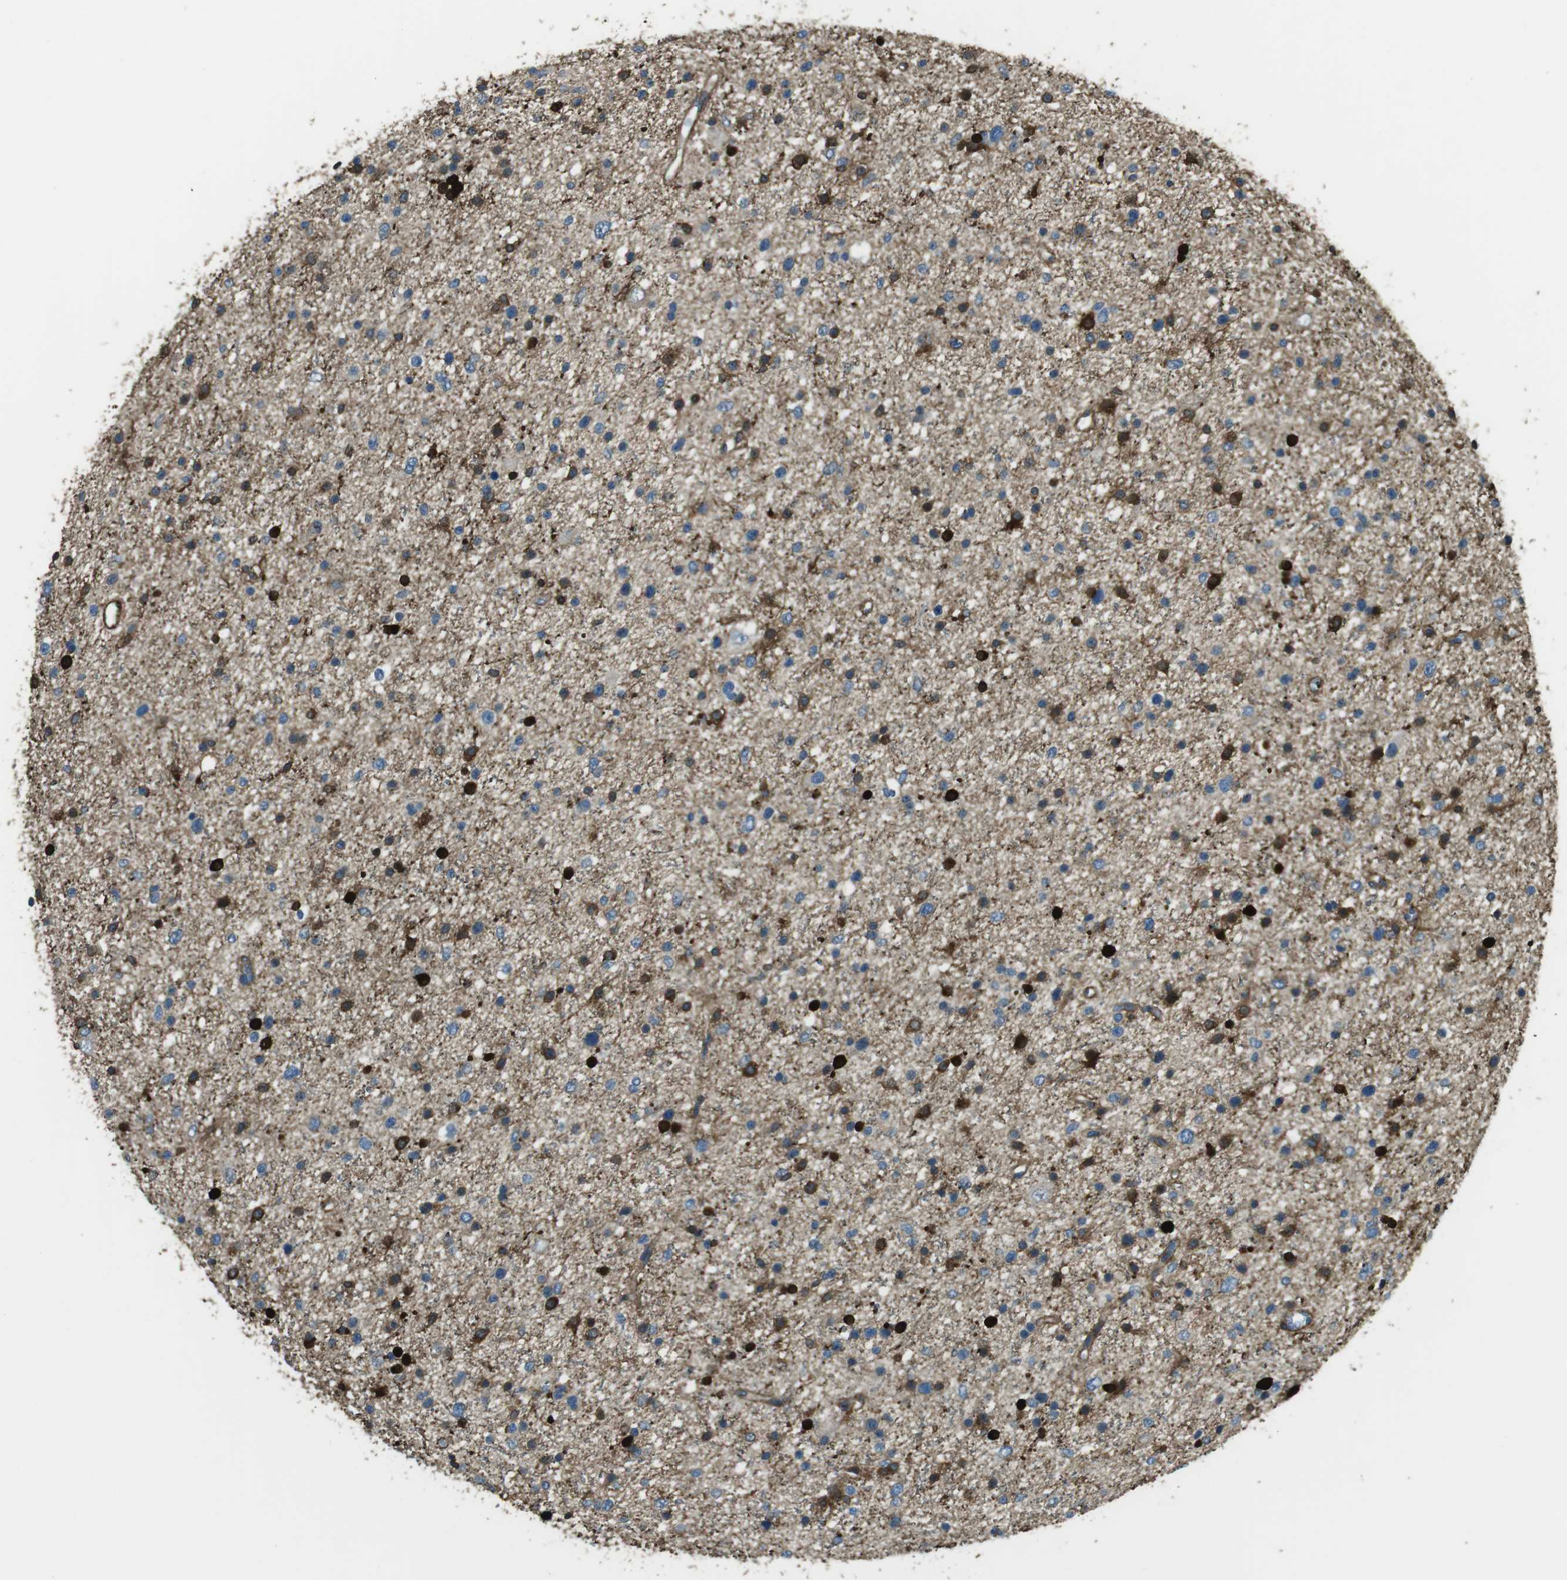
{"staining": {"intensity": "strong", "quantity": "<25%", "location": "cytoplasmic/membranous"}, "tissue": "glioma", "cell_type": "Tumor cells", "image_type": "cancer", "snomed": [{"axis": "morphology", "description": "Glioma, malignant, Low grade"}, {"axis": "topography", "description": "Brain"}], "caption": "This is an image of immunohistochemistry (IHC) staining of glioma, which shows strong positivity in the cytoplasmic/membranous of tumor cells.", "gene": "SFT2D1", "patient": {"sex": "female", "age": 37}}